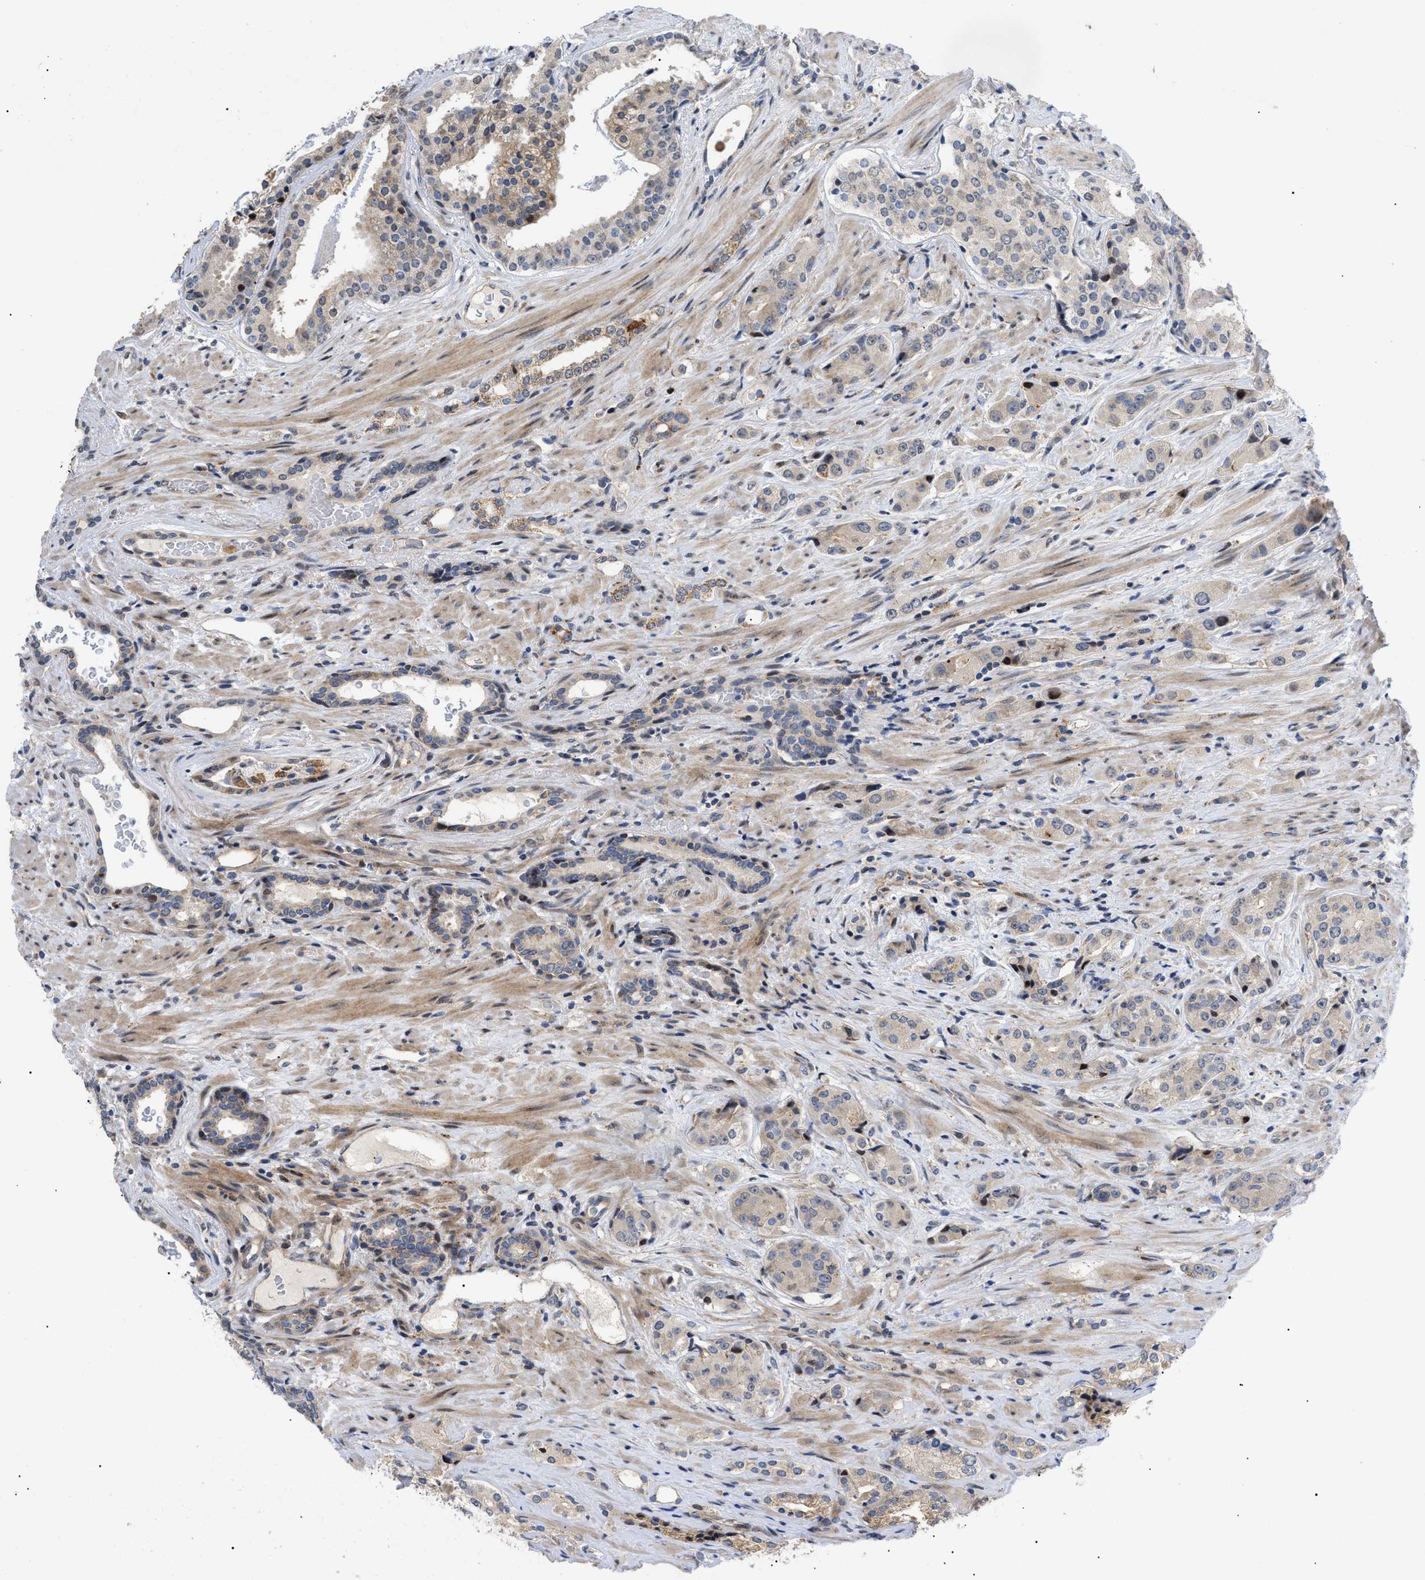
{"staining": {"intensity": "weak", "quantity": "25%-75%", "location": "cytoplasmic/membranous"}, "tissue": "prostate cancer", "cell_type": "Tumor cells", "image_type": "cancer", "snomed": [{"axis": "morphology", "description": "Adenocarcinoma, High grade"}, {"axis": "topography", "description": "Prostate"}], "caption": "Human prostate adenocarcinoma (high-grade) stained for a protein (brown) shows weak cytoplasmic/membranous positive positivity in about 25%-75% of tumor cells.", "gene": "SFXN5", "patient": {"sex": "male", "age": 71}}